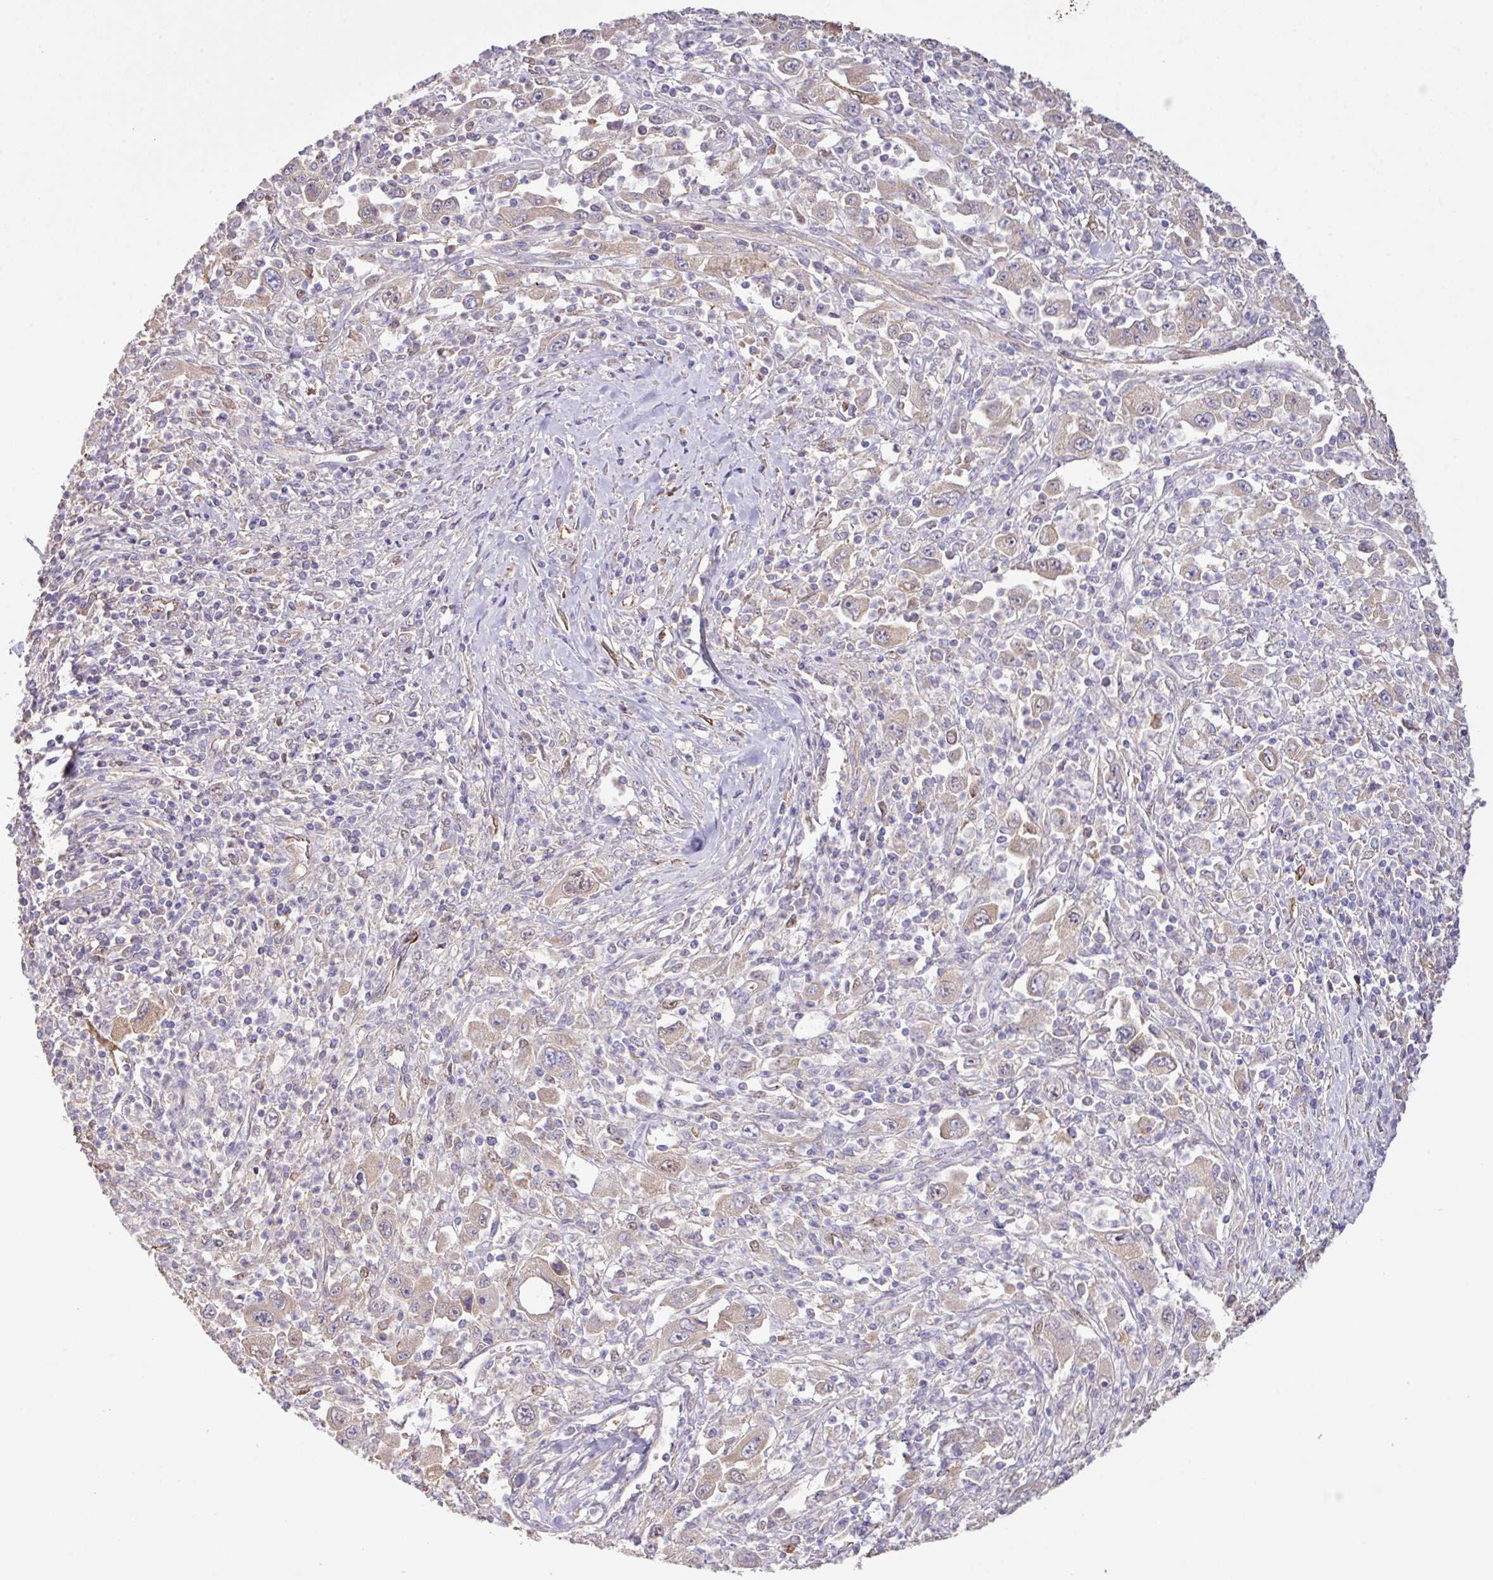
{"staining": {"intensity": "moderate", "quantity": "<25%", "location": "cytoplasmic/membranous"}, "tissue": "melanoma", "cell_type": "Tumor cells", "image_type": "cancer", "snomed": [{"axis": "morphology", "description": "Malignant melanoma, Metastatic site"}, {"axis": "topography", "description": "Skin"}], "caption": "Tumor cells reveal low levels of moderate cytoplasmic/membranous positivity in about <25% of cells in human malignant melanoma (metastatic site). (DAB = brown stain, brightfield microscopy at high magnification).", "gene": "LRRC53", "patient": {"sex": "female", "age": 56}}